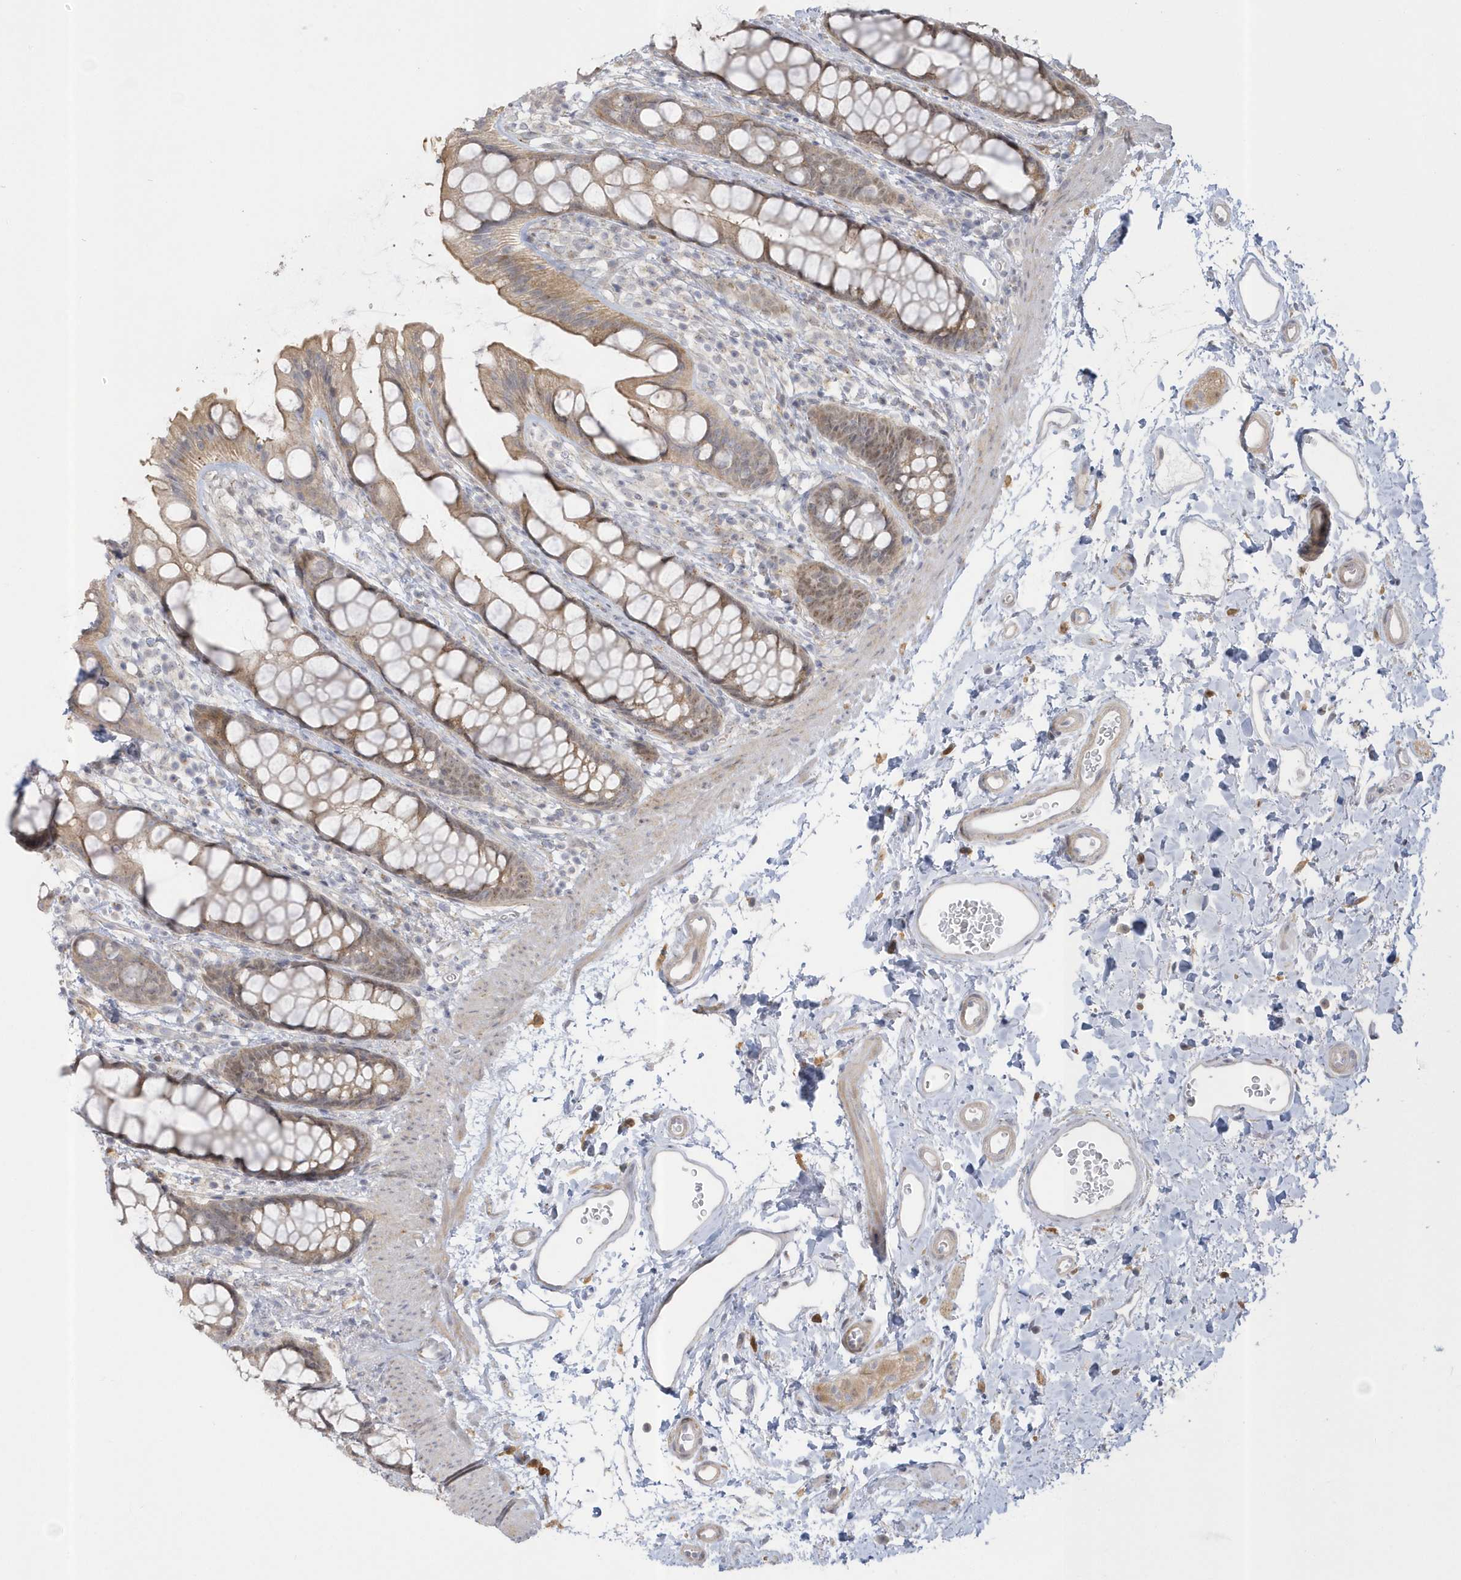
{"staining": {"intensity": "weak", "quantity": ">75%", "location": "cytoplasmic/membranous"}, "tissue": "rectum", "cell_type": "Glandular cells", "image_type": "normal", "snomed": [{"axis": "morphology", "description": "Normal tissue, NOS"}, {"axis": "topography", "description": "Rectum"}], "caption": "Immunohistochemistry micrograph of benign rectum: human rectum stained using IHC reveals low levels of weak protein expression localized specifically in the cytoplasmic/membranous of glandular cells, appearing as a cytoplasmic/membranous brown color.", "gene": "NAF1", "patient": {"sex": "female", "age": 65}}